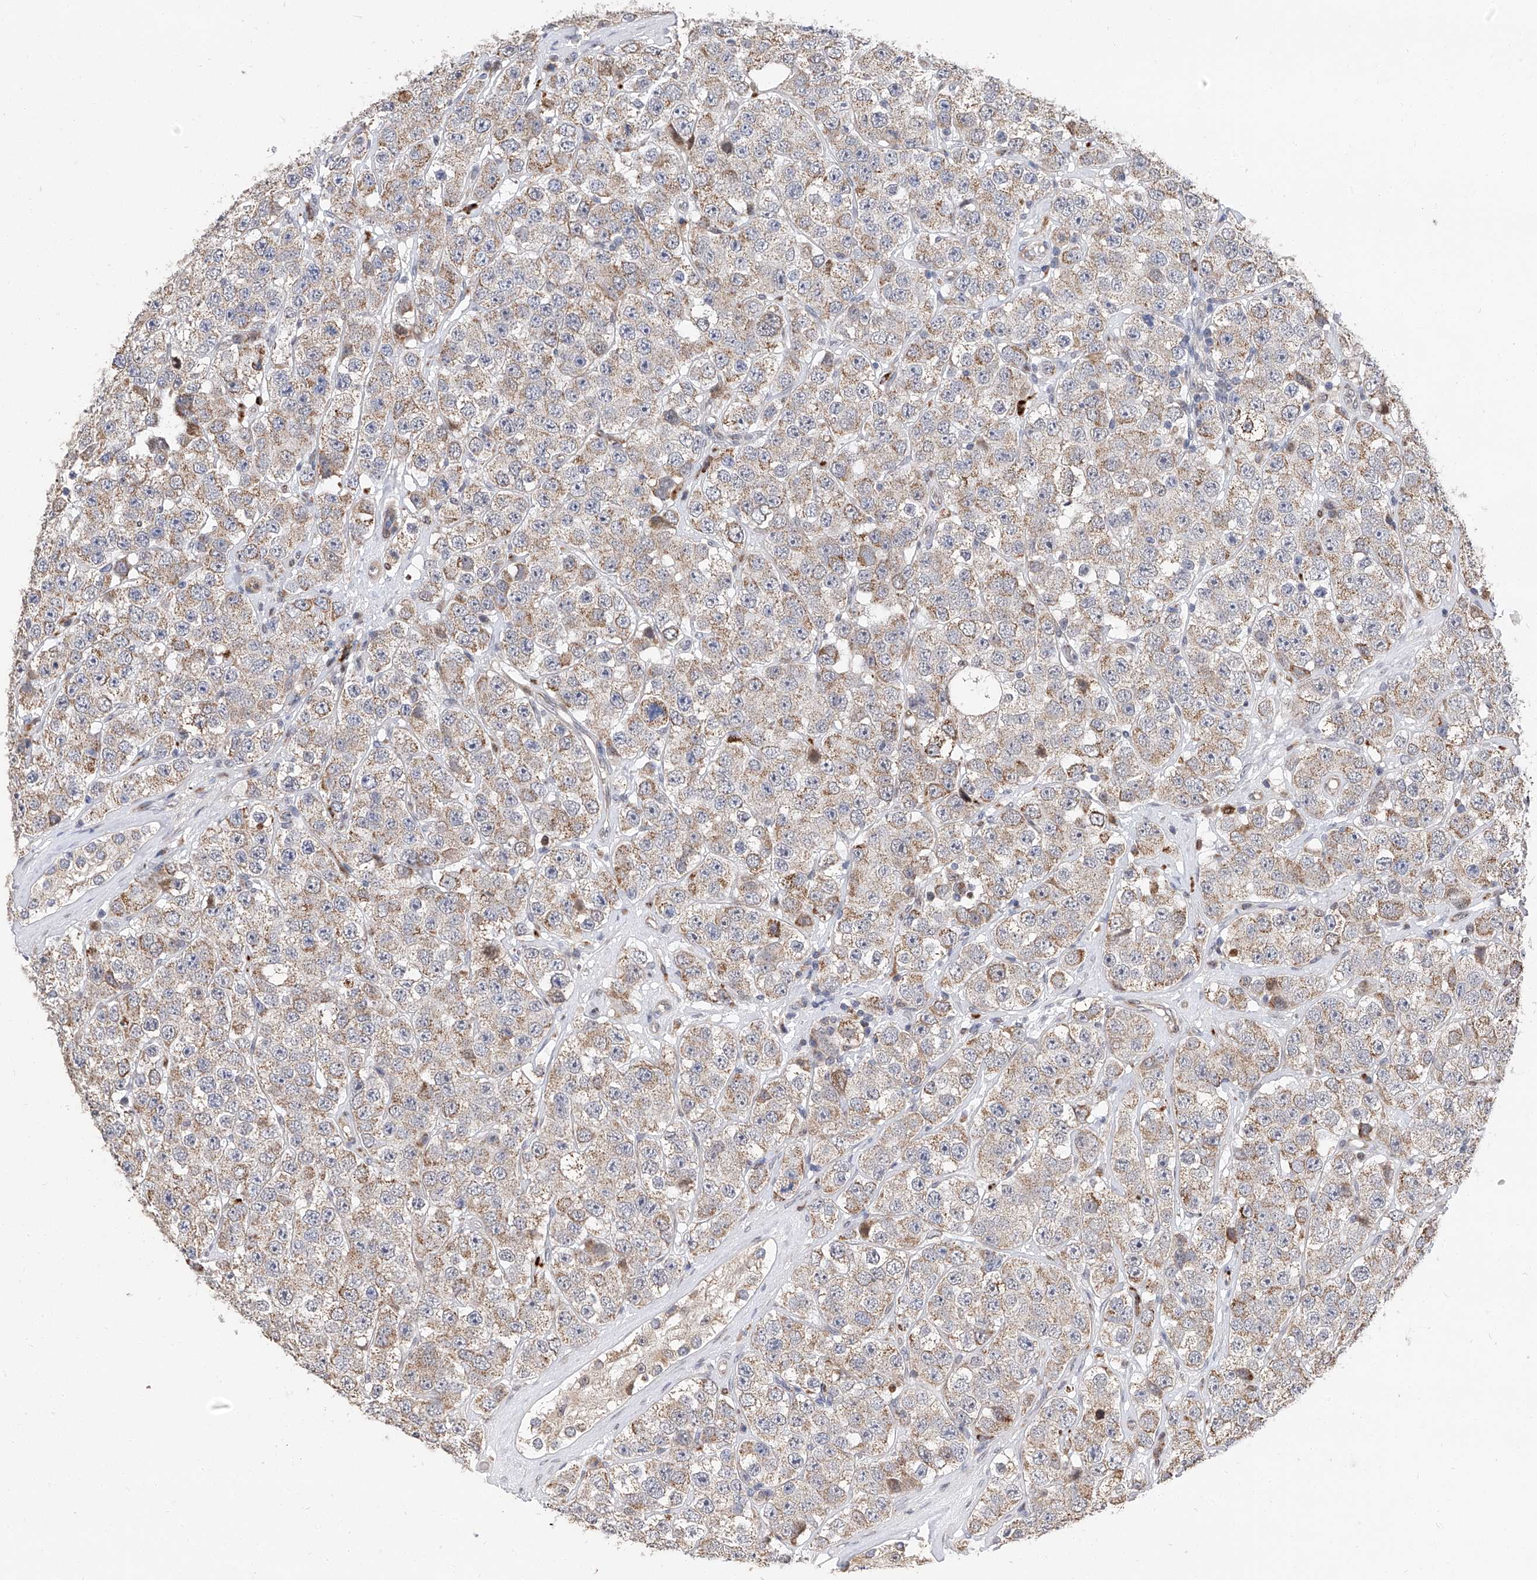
{"staining": {"intensity": "weak", "quantity": ">75%", "location": "cytoplasmic/membranous"}, "tissue": "testis cancer", "cell_type": "Tumor cells", "image_type": "cancer", "snomed": [{"axis": "morphology", "description": "Seminoma, NOS"}, {"axis": "topography", "description": "Testis"}], "caption": "Immunohistochemical staining of human testis cancer shows low levels of weak cytoplasmic/membranous protein staining in approximately >75% of tumor cells.", "gene": "FARP2", "patient": {"sex": "male", "age": 28}}